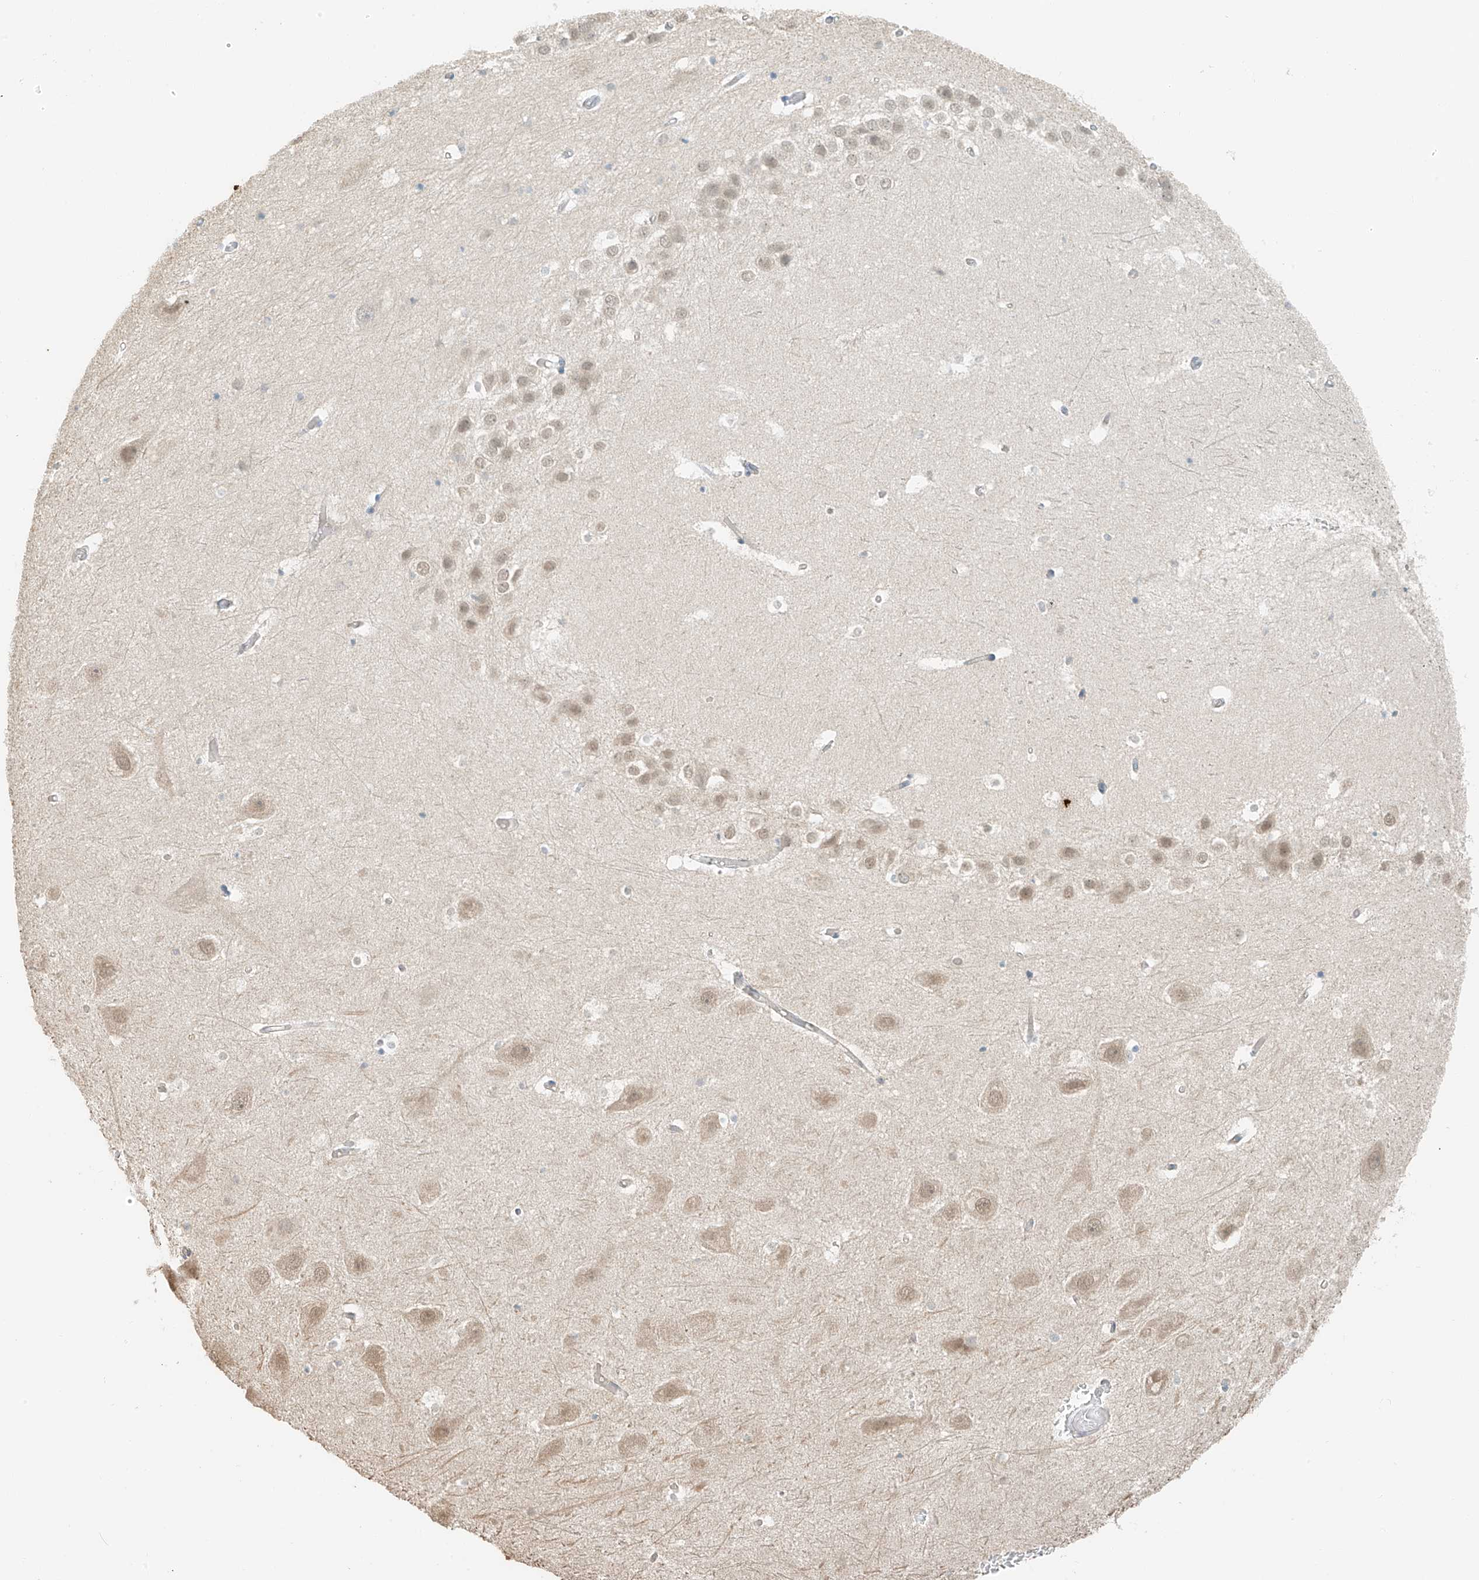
{"staining": {"intensity": "negative", "quantity": "none", "location": "none"}, "tissue": "hippocampus", "cell_type": "Glial cells", "image_type": "normal", "snomed": [{"axis": "morphology", "description": "Normal tissue, NOS"}, {"axis": "topography", "description": "Hippocampus"}], "caption": "Photomicrograph shows no significant protein expression in glial cells of unremarkable hippocampus. (DAB immunohistochemistry, high magnification).", "gene": "ANKZF1", "patient": {"sex": "female", "age": 52}}